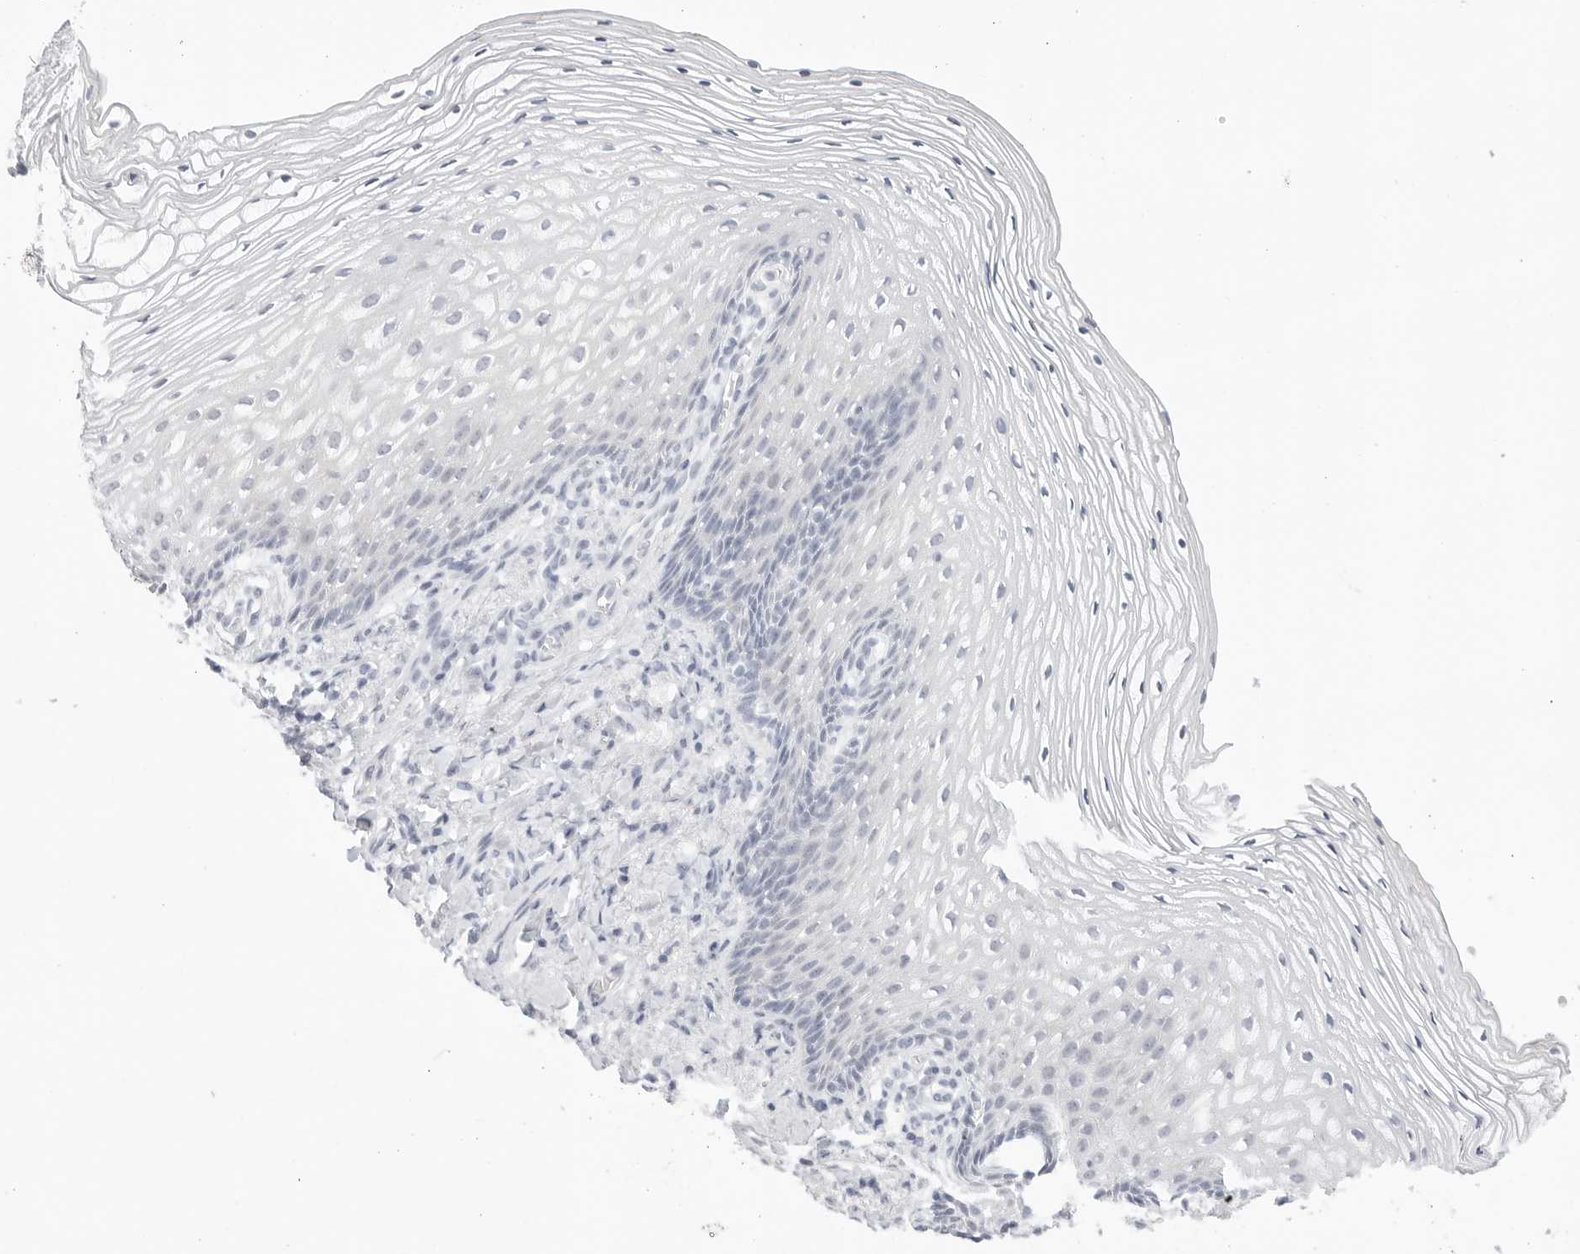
{"staining": {"intensity": "negative", "quantity": "none", "location": "none"}, "tissue": "vagina", "cell_type": "Squamous epithelial cells", "image_type": "normal", "snomed": [{"axis": "morphology", "description": "Normal tissue, NOS"}, {"axis": "topography", "description": "Vagina"}], "caption": "An immunohistochemistry (IHC) image of benign vagina is shown. There is no staining in squamous epithelial cells of vagina.", "gene": "HMGCS2", "patient": {"sex": "female", "age": 60}}